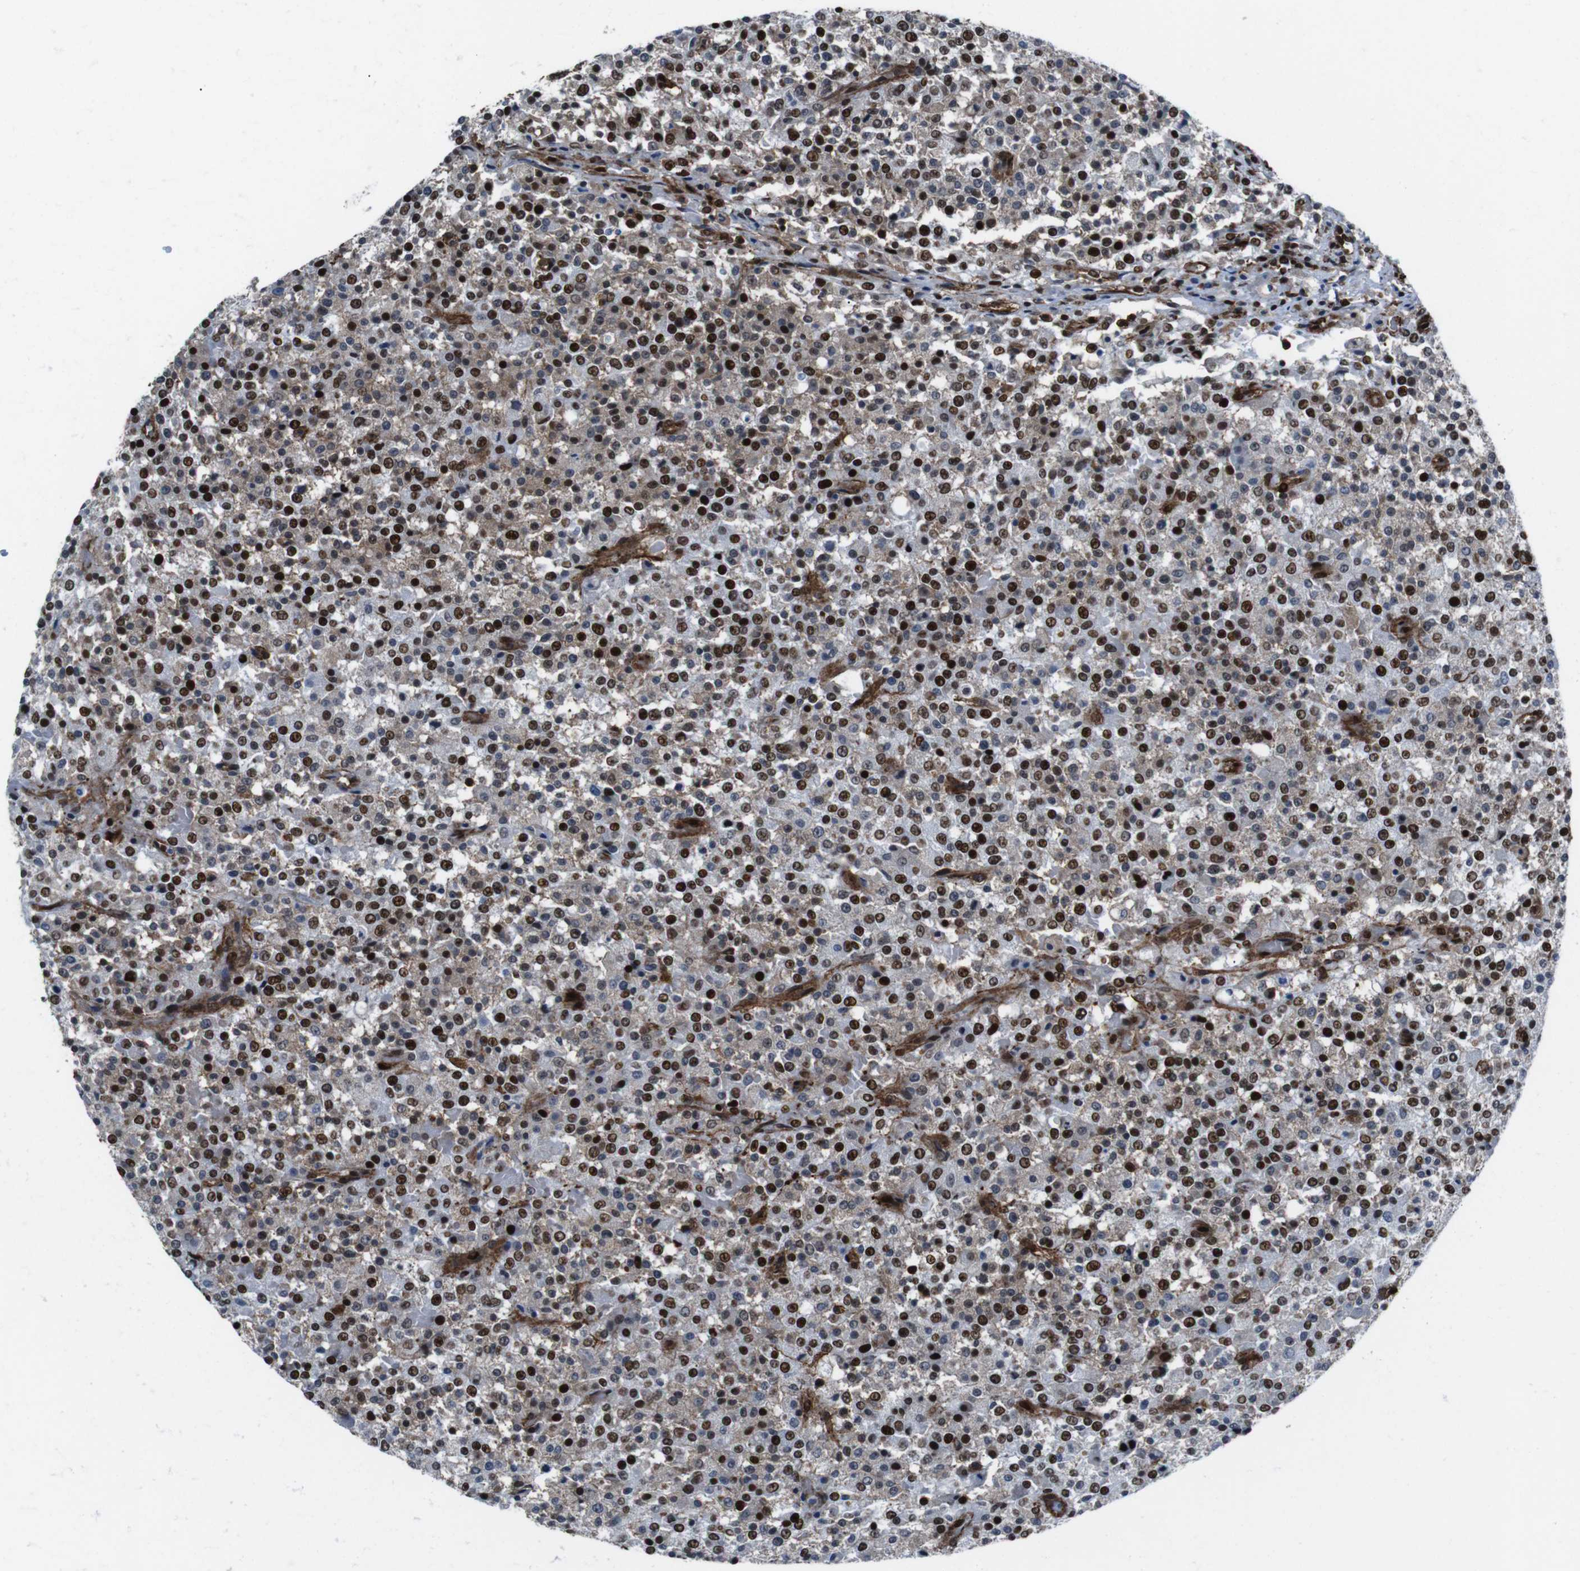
{"staining": {"intensity": "strong", "quantity": ">75%", "location": "nuclear"}, "tissue": "testis cancer", "cell_type": "Tumor cells", "image_type": "cancer", "snomed": [{"axis": "morphology", "description": "Seminoma, NOS"}, {"axis": "topography", "description": "Testis"}], "caption": "The histopathology image reveals a brown stain indicating the presence of a protein in the nuclear of tumor cells in seminoma (testis).", "gene": "HNRNPU", "patient": {"sex": "male", "age": 59}}